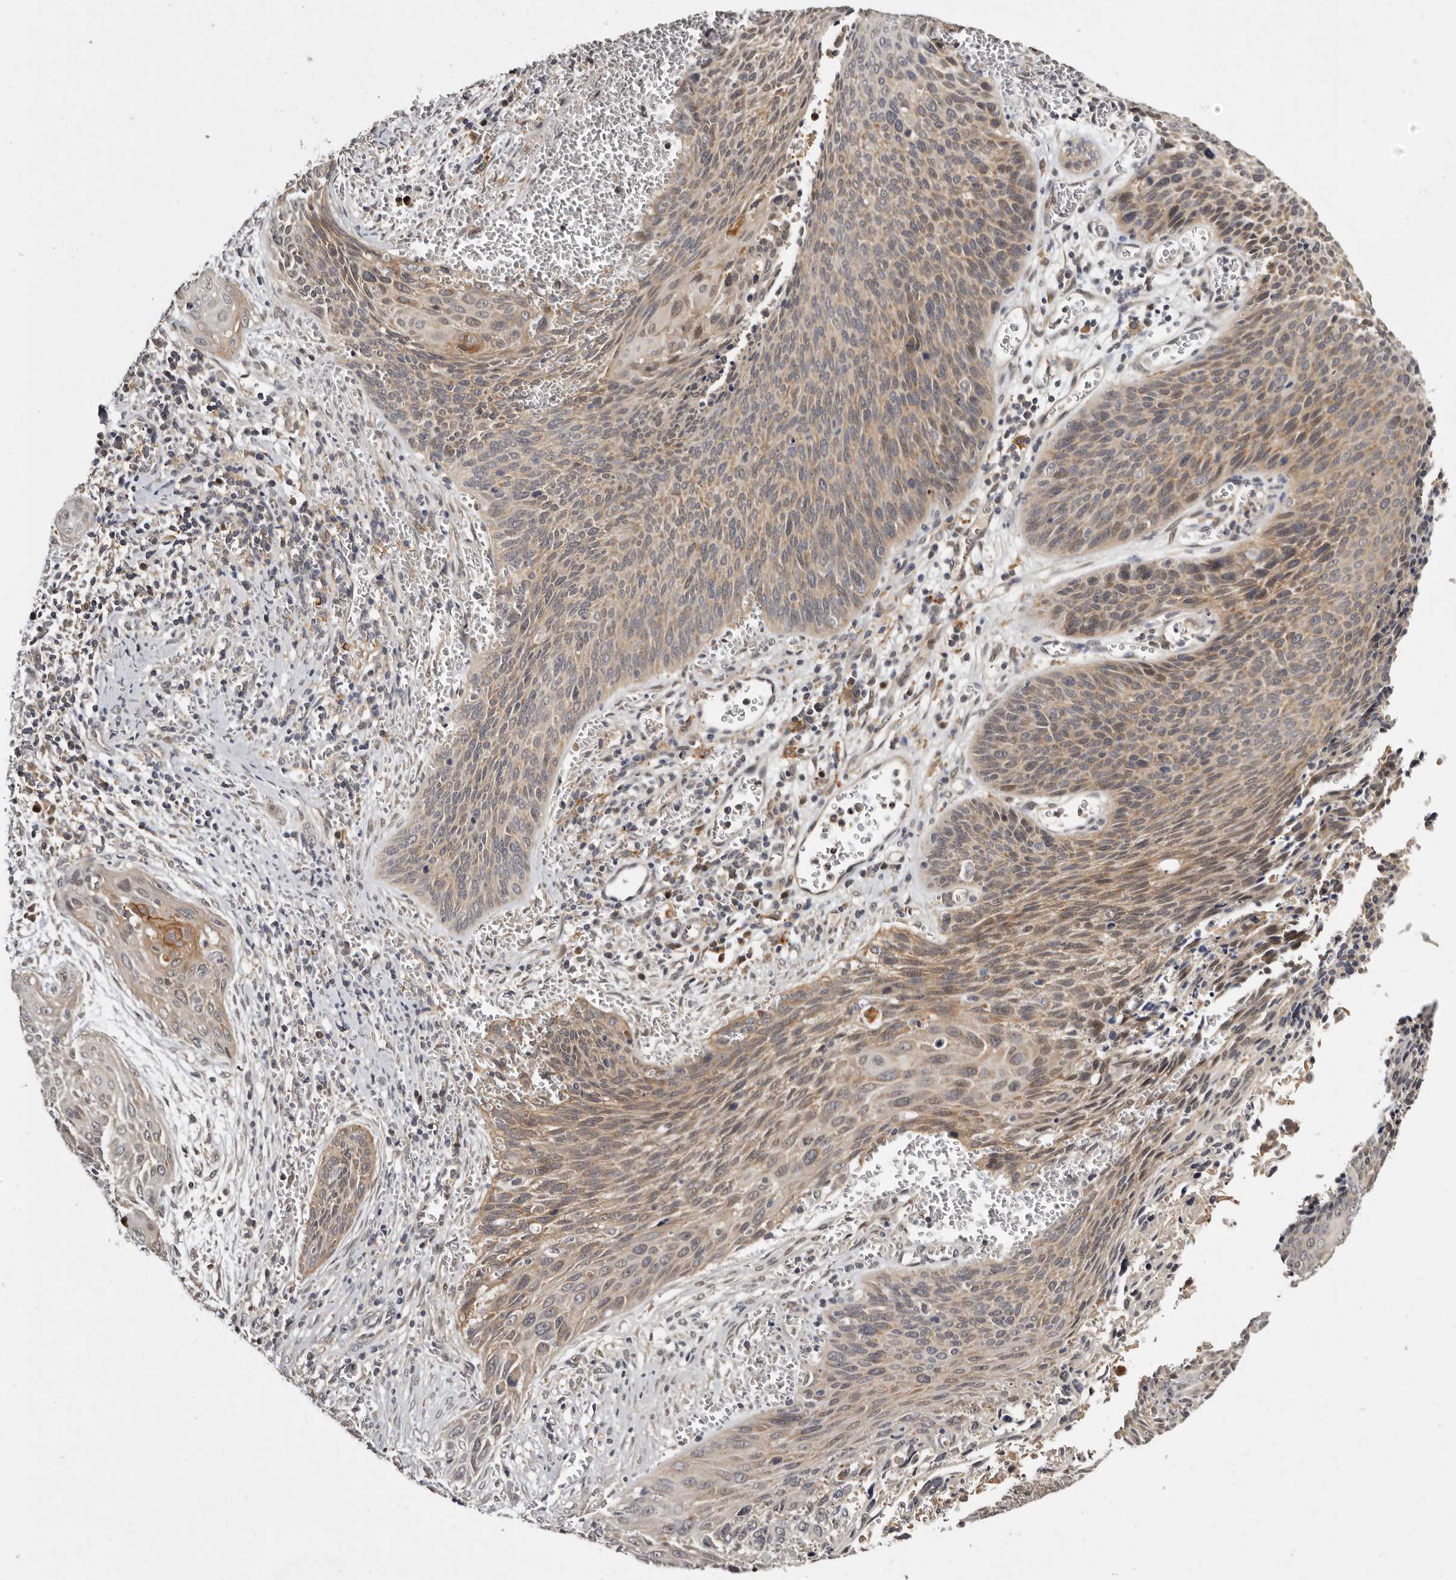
{"staining": {"intensity": "strong", "quantity": "<25%", "location": "cytoplasmic/membranous"}, "tissue": "cervical cancer", "cell_type": "Tumor cells", "image_type": "cancer", "snomed": [{"axis": "morphology", "description": "Squamous cell carcinoma, NOS"}, {"axis": "topography", "description": "Cervix"}], "caption": "Brown immunohistochemical staining in cervical cancer demonstrates strong cytoplasmic/membranous positivity in about <25% of tumor cells.", "gene": "INAVA", "patient": {"sex": "female", "age": 55}}